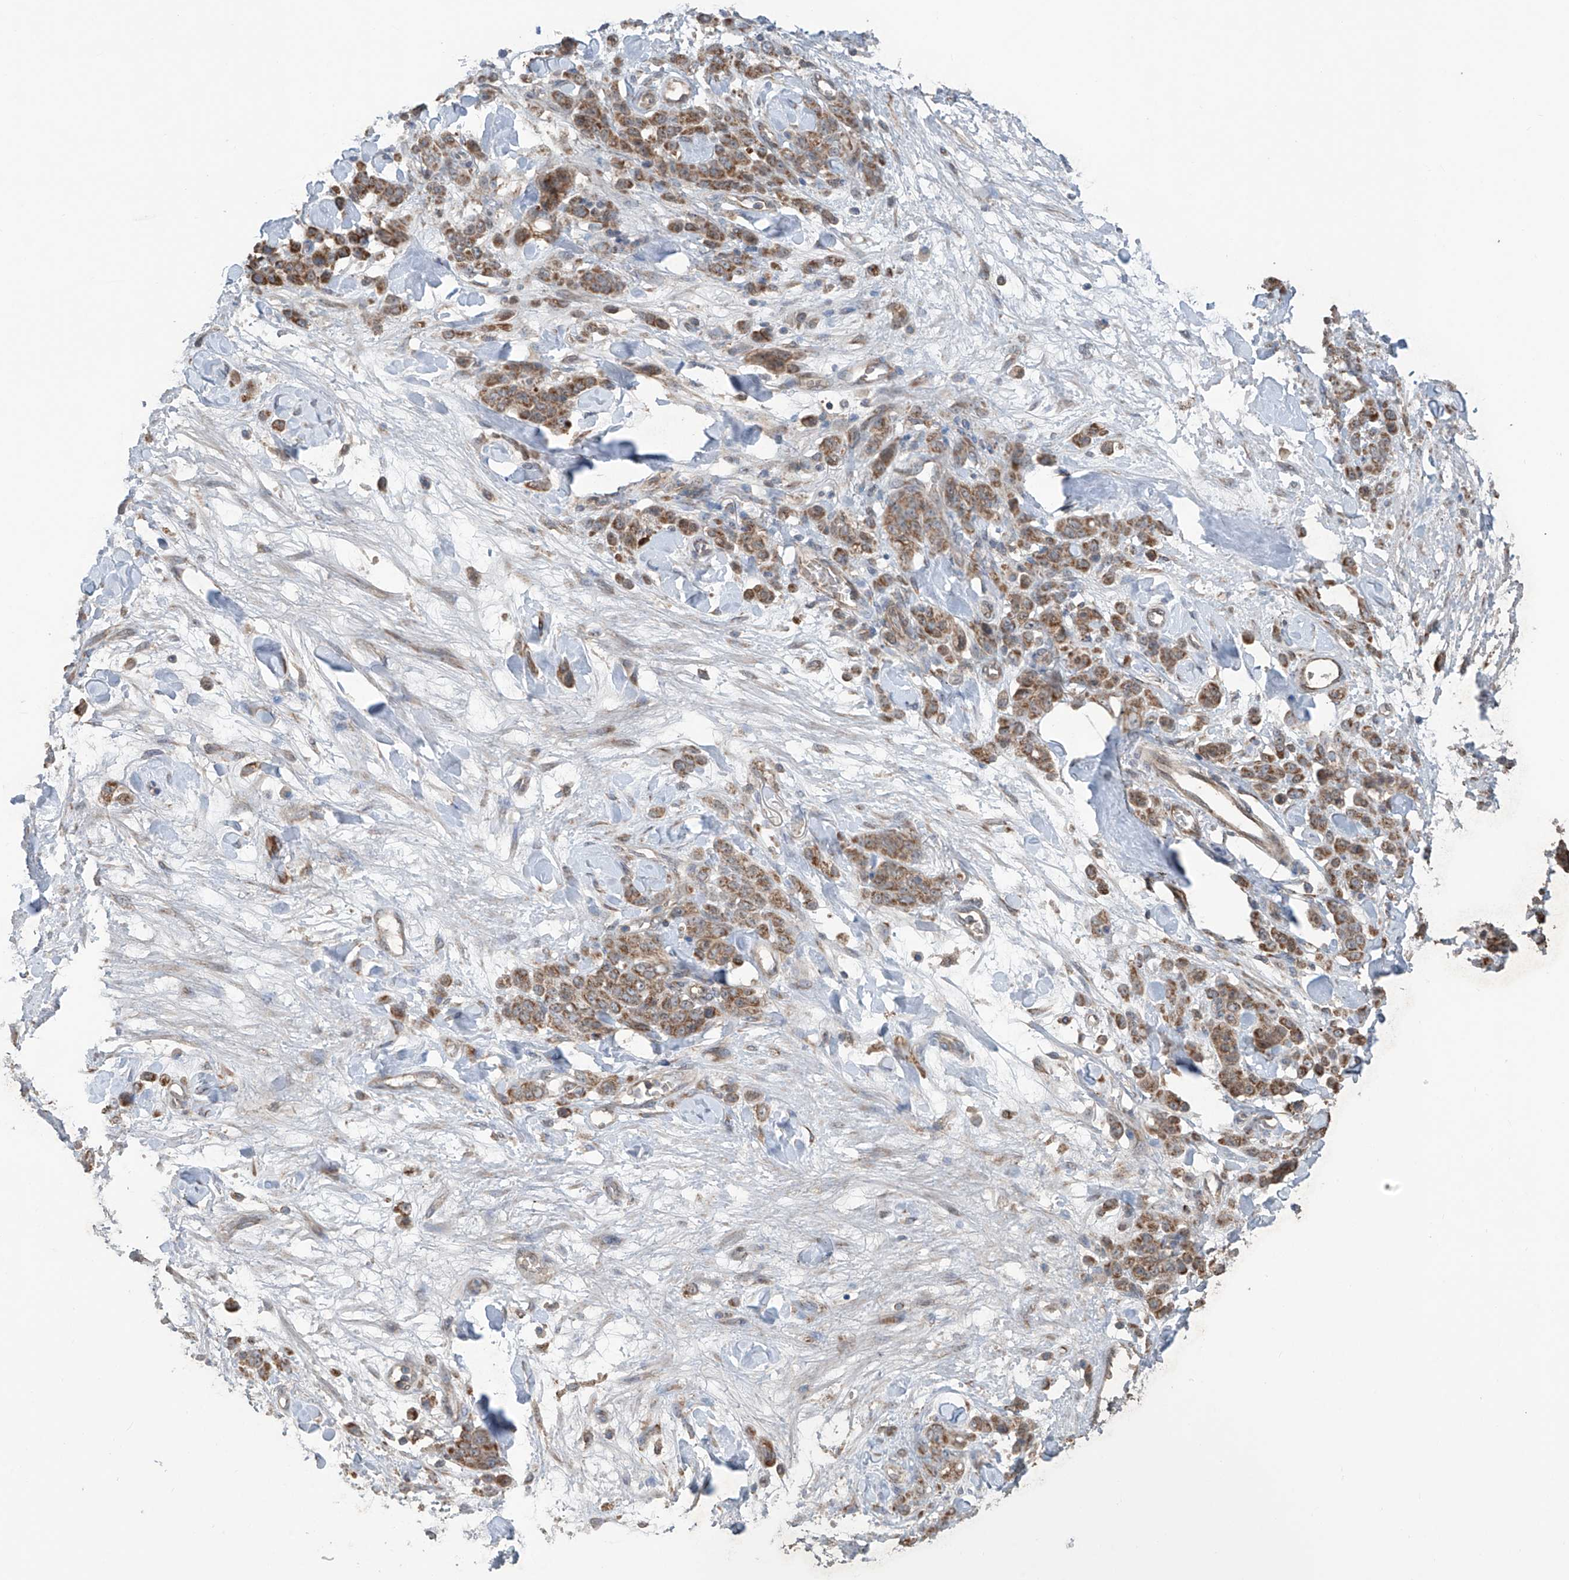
{"staining": {"intensity": "moderate", "quantity": ">75%", "location": "cytoplasmic/membranous"}, "tissue": "stomach cancer", "cell_type": "Tumor cells", "image_type": "cancer", "snomed": [{"axis": "morphology", "description": "Normal tissue, NOS"}, {"axis": "morphology", "description": "Adenocarcinoma, NOS"}, {"axis": "topography", "description": "Stomach"}], "caption": "A medium amount of moderate cytoplasmic/membranous staining is seen in approximately >75% of tumor cells in adenocarcinoma (stomach) tissue.", "gene": "SAMD3", "patient": {"sex": "male", "age": 82}}